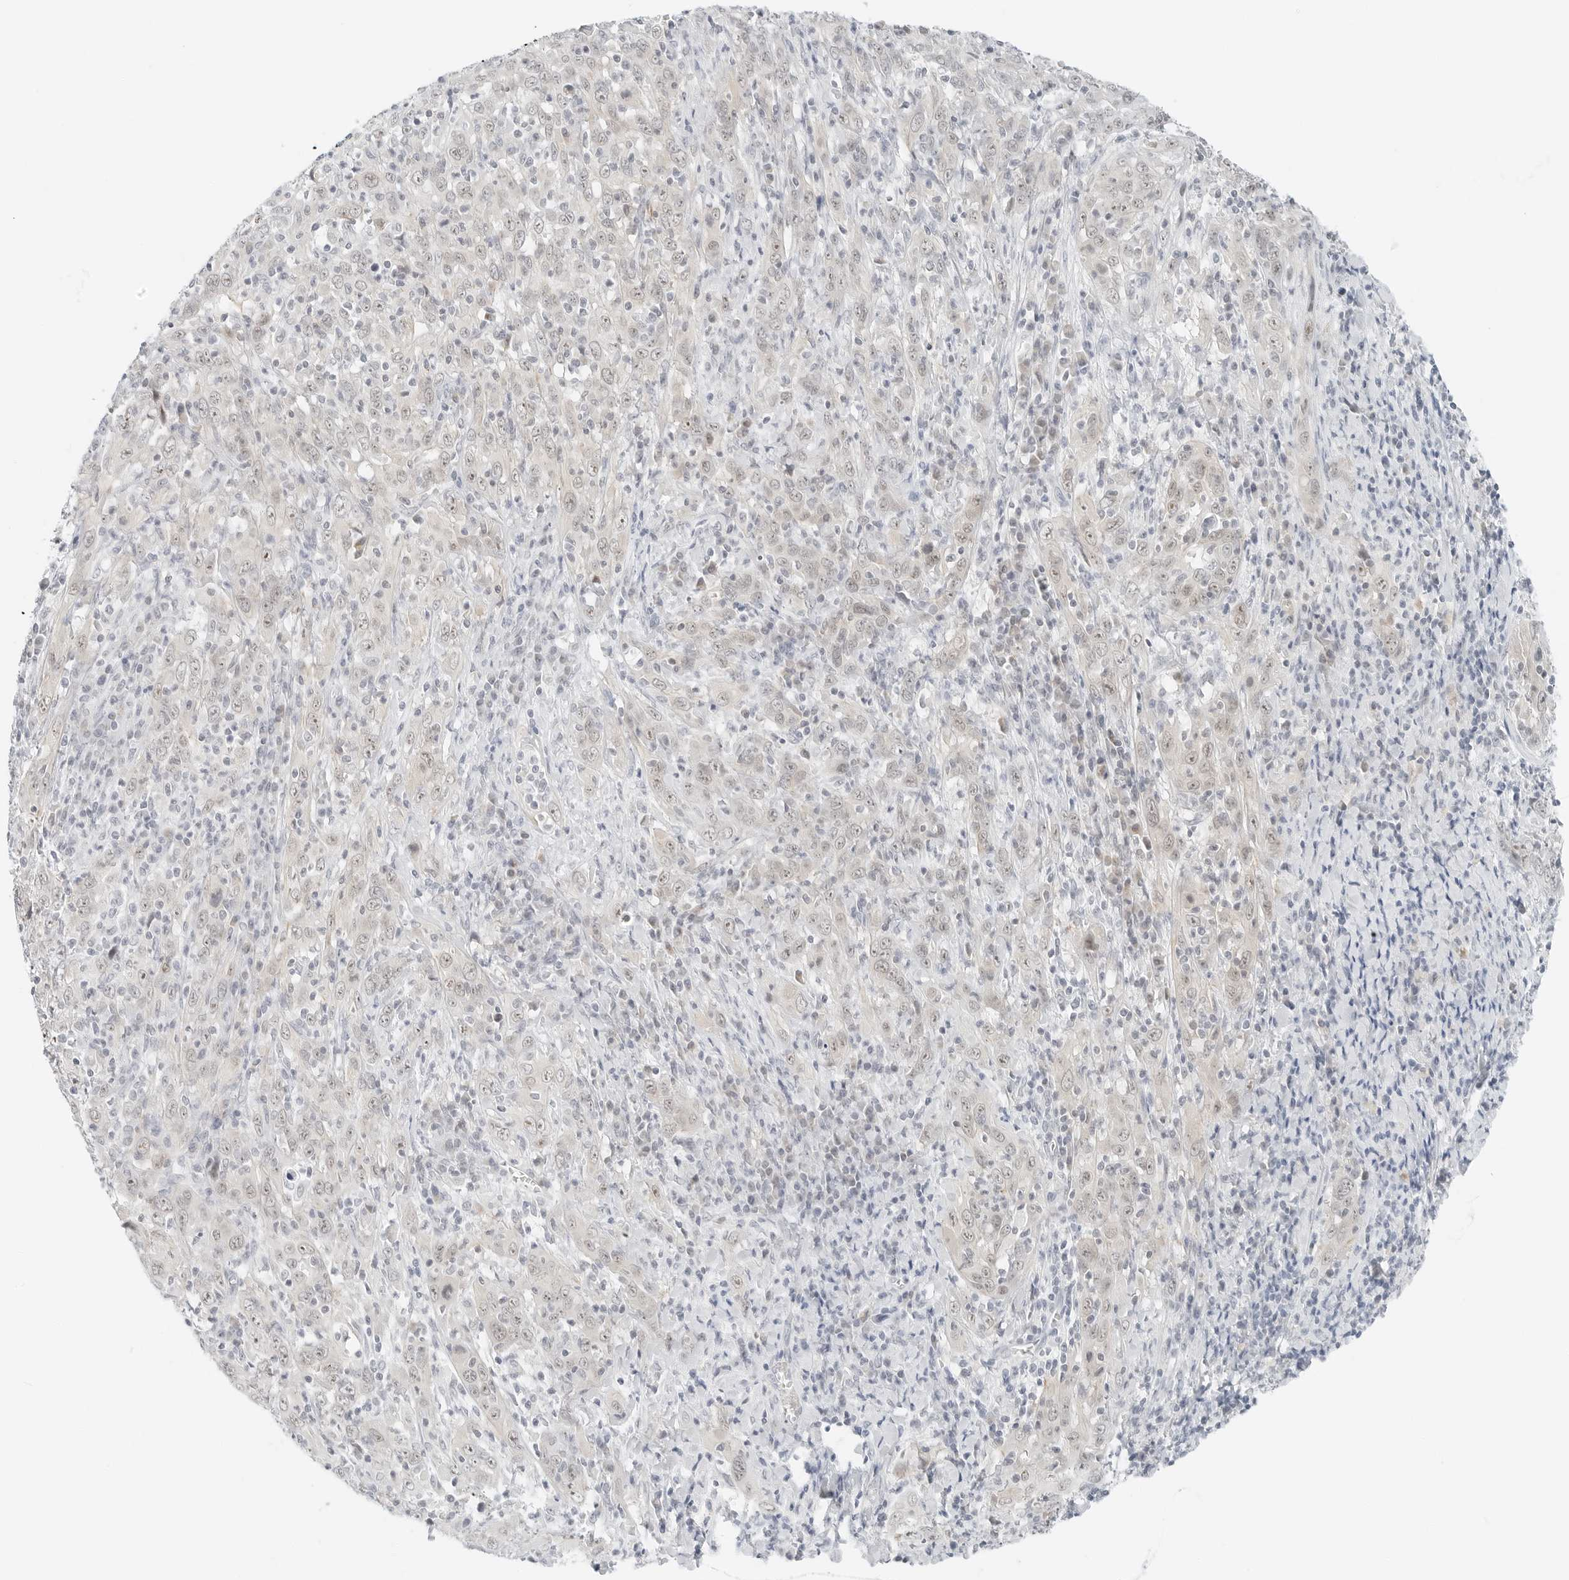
{"staining": {"intensity": "weak", "quantity": "<25%", "location": "nuclear"}, "tissue": "cervical cancer", "cell_type": "Tumor cells", "image_type": "cancer", "snomed": [{"axis": "morphology", "description": "Squamous cell carcinoma, NOS"}, {"axis": "topography", "description": "Cervix"}], "caption": "A photomicrograph of human squamous cell carcinoma (cervical) is negative for staining in tumor cells. (Brightfield microscopy of DAB (3,3'-diaminobenzidine) immunohistochemistry at high magnification).", "gene": "CCSAP", "patient": {"sex": "female", "age": 46}}